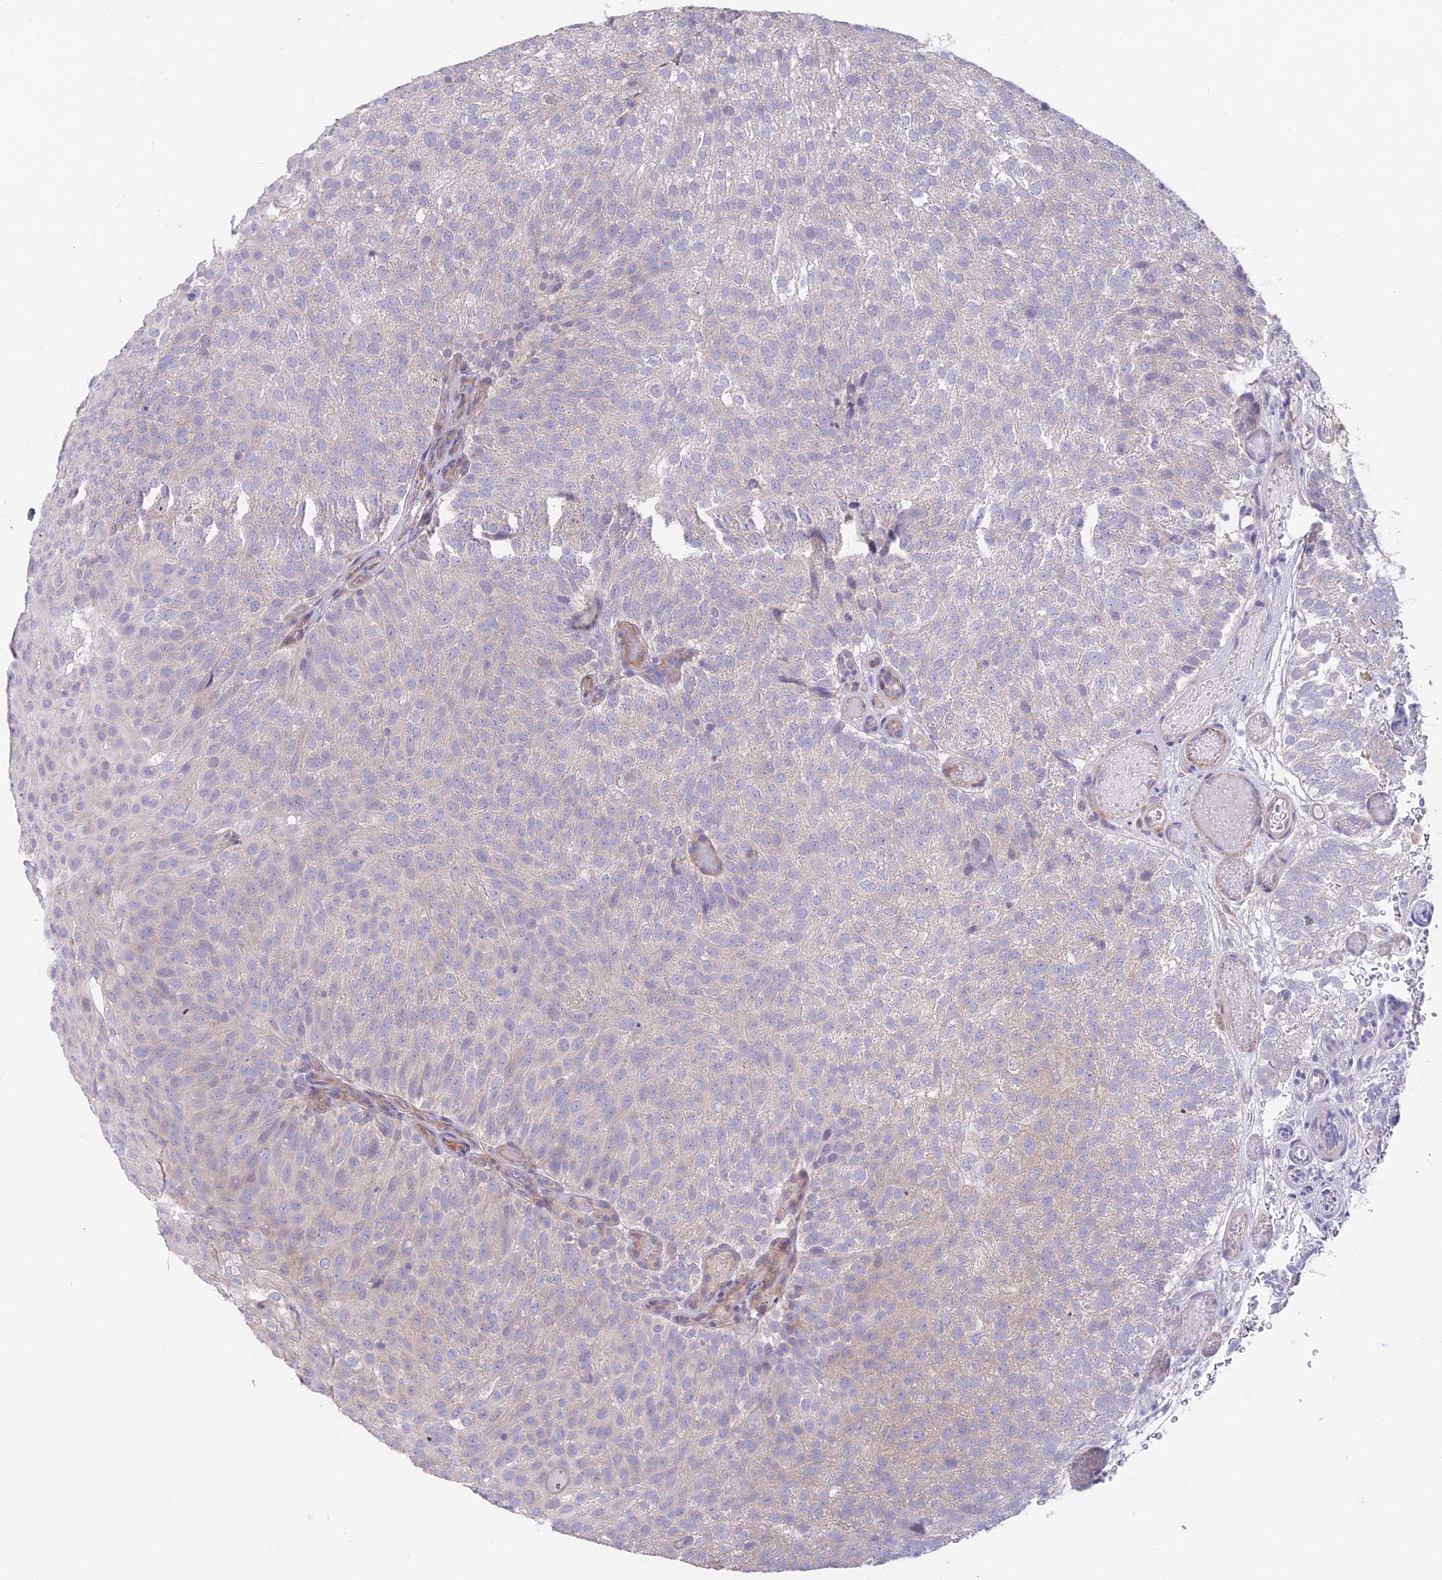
{"staining": {"intensity": "weak", "quantity": "<25%", "location": "cytoplasmic/membranous"}, "tissue": "urothelial cancer", "cell_type": "Tumor cells", "image_type": "cancer", "snomed": [{"axis": "morphology", "description": "Urothelial carcinoma, Low grade"}, {"axis": "topography", "description": "Urinary bladder"}], "caption": "Tumor cells are negative for protein expression in human low-grade urothelial carcinoma.", "gene": "FAM168B", "patient": {"sex": "male", "age": 78}}